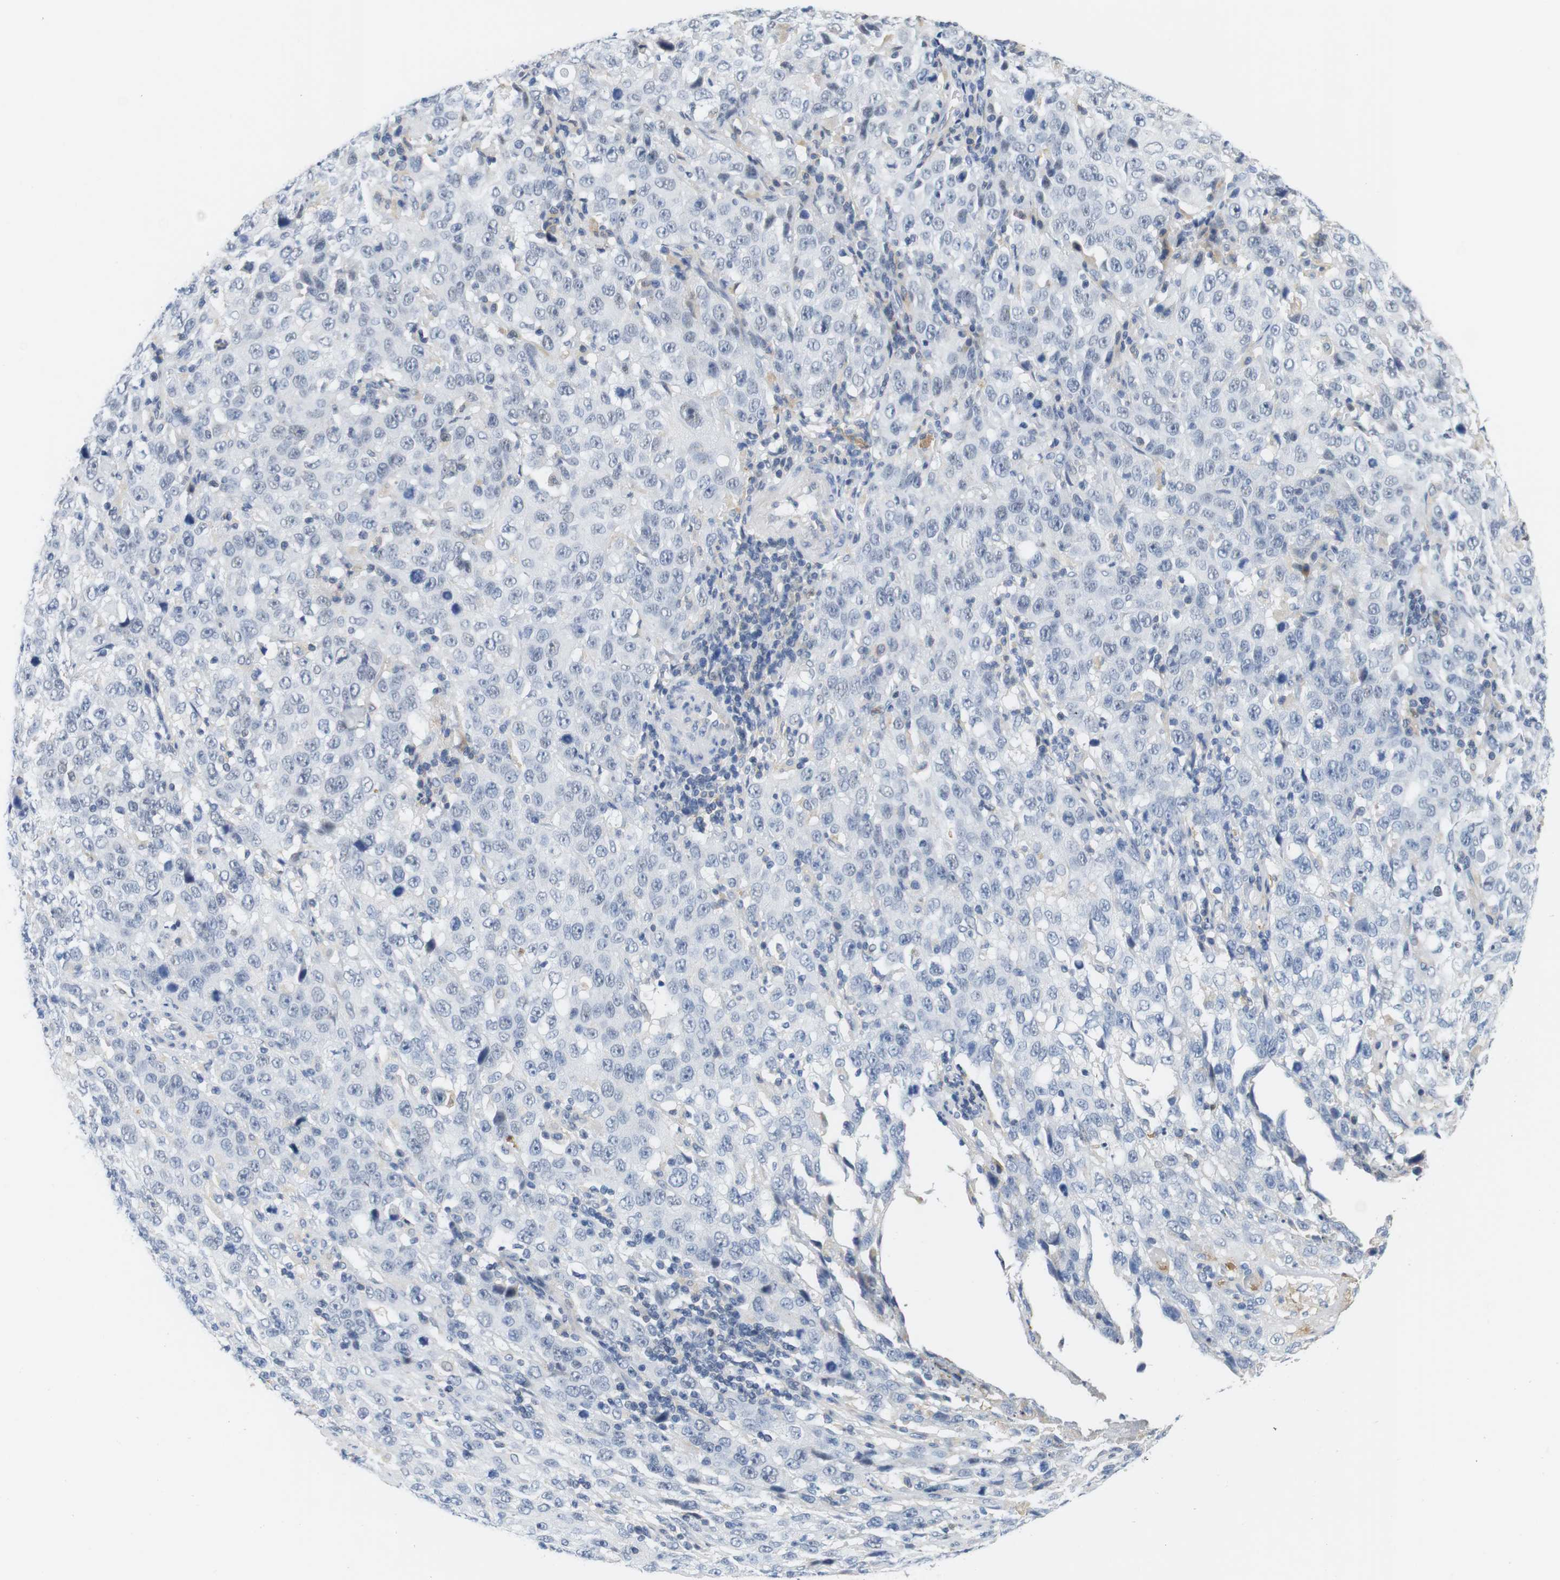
{"staining": {"intensity": "negative", "quantity": "none", "location": "none"}, "tissue": "stomach cancer", "cell_type": "Tumor cells", "image_type": "cancer", "snomed": [{"axis": "morphology", "description": "Normal tissue, NOS"}, {"axis": "morphology", "description": "Adenocarcinoma, NOS"}, {"axis": "topography", "description": "Stomach"}], "caption": "High magnification brightfield microscopy of adenocarcinoma (stomach) stained with DAB (brown) and counterstained with hematoxylin (blue): tumor cells show no significant staining.", "gene": "OTOF", "patient": {"sex": "male", "age": 48}}